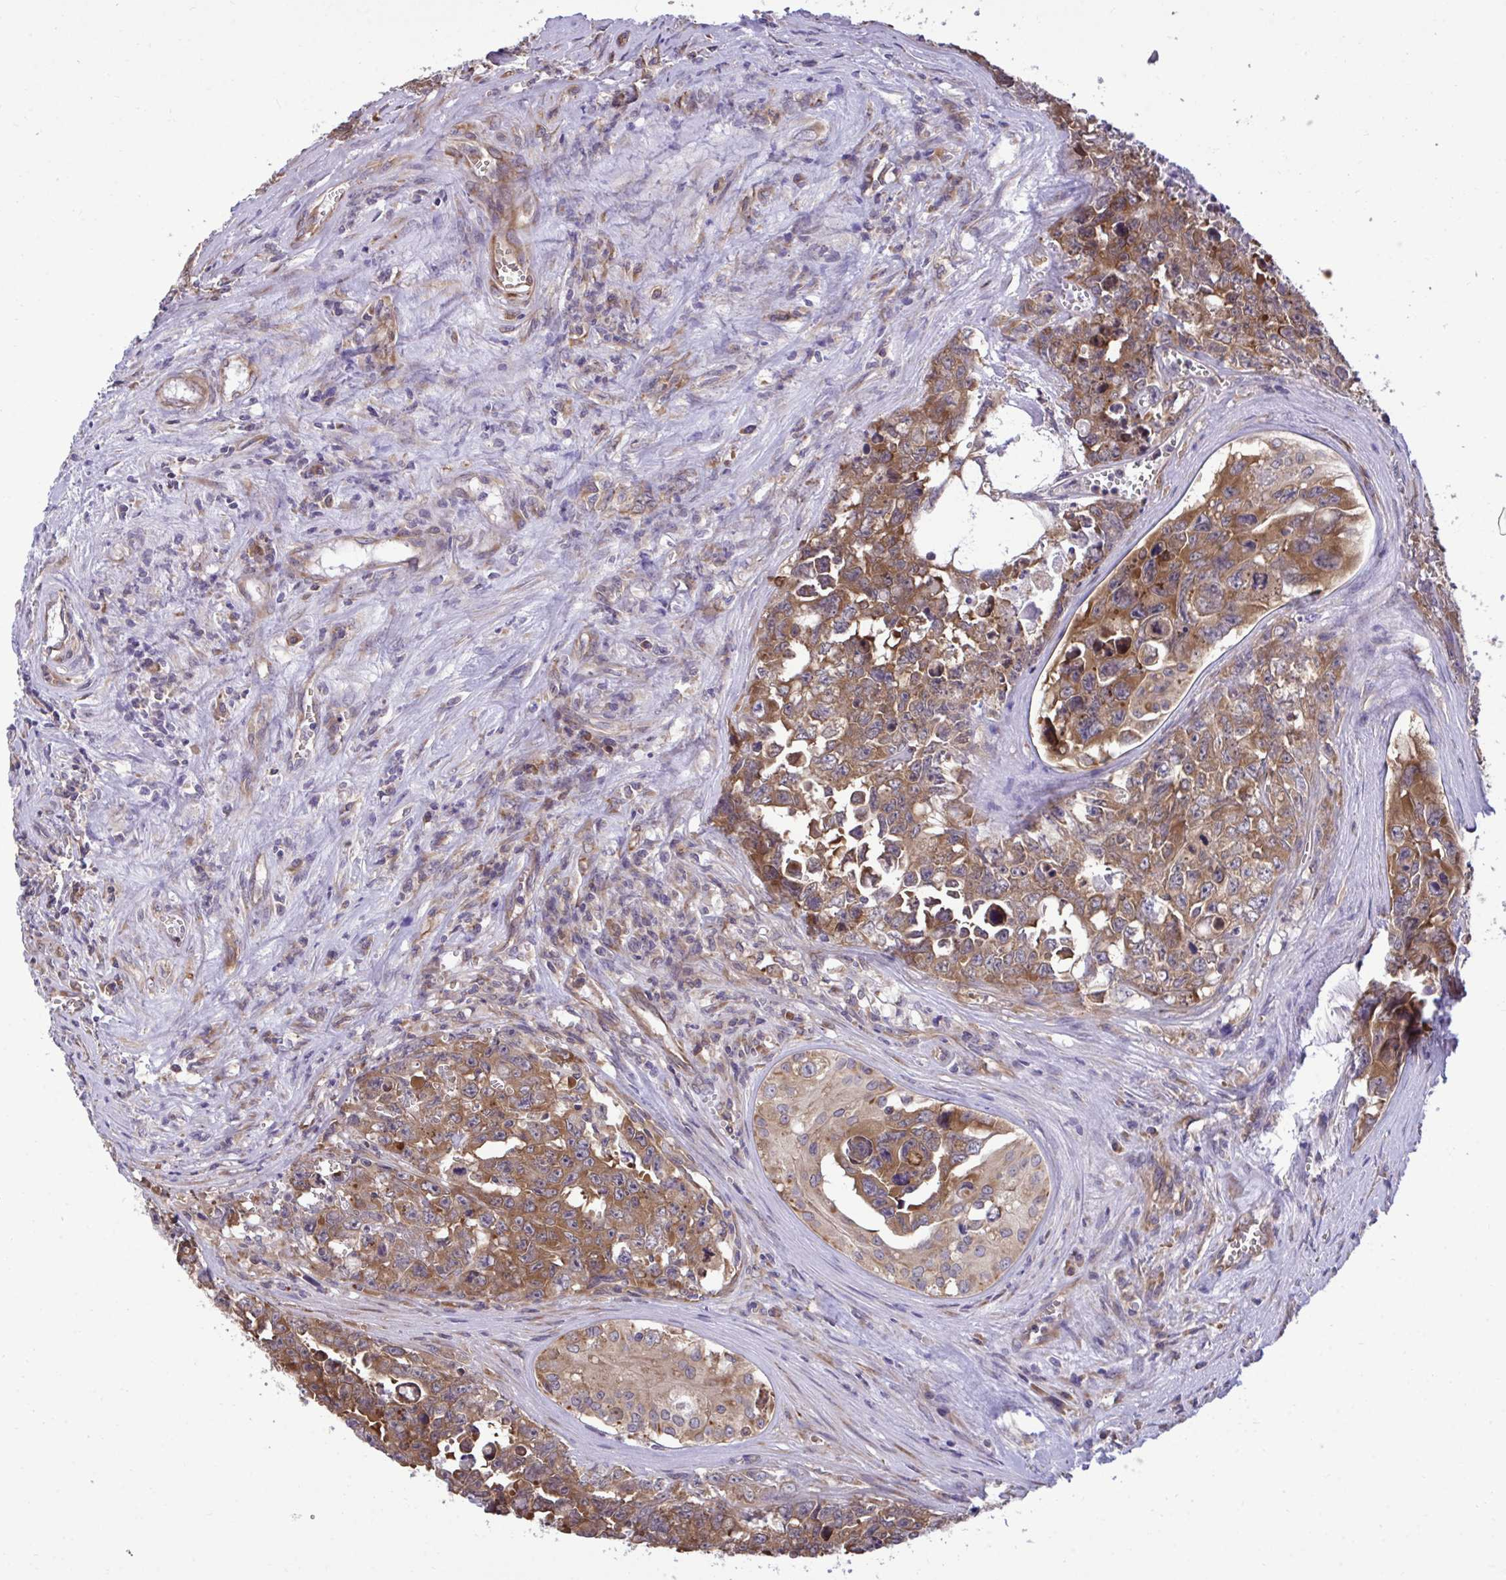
{"staining": {"intensity": "strong", "quantity": ">75%", "location": "cytoplasmic/membranous"}, "tissue": "testis cancer", "cell_type": "Tumor cells", "image_type": "cancer", "snomed": [{"axis": "morphology", "description": "Carcinoma, Embryonal, NOS"}, {"axis": "topography", "description": "Testis"}], "caption": "The immunohistochemical stain highlights strong cytoplasmic/membranous staining in tumor cells of testis cancer tissue. The staining was performed using DAB to visualize the protein expression in brown, while the nuclei were stained in blue with hematoxylin (Magnification: 20x).", "gene": "RPS15", "patient": {"sex": "male", "age": 24}}